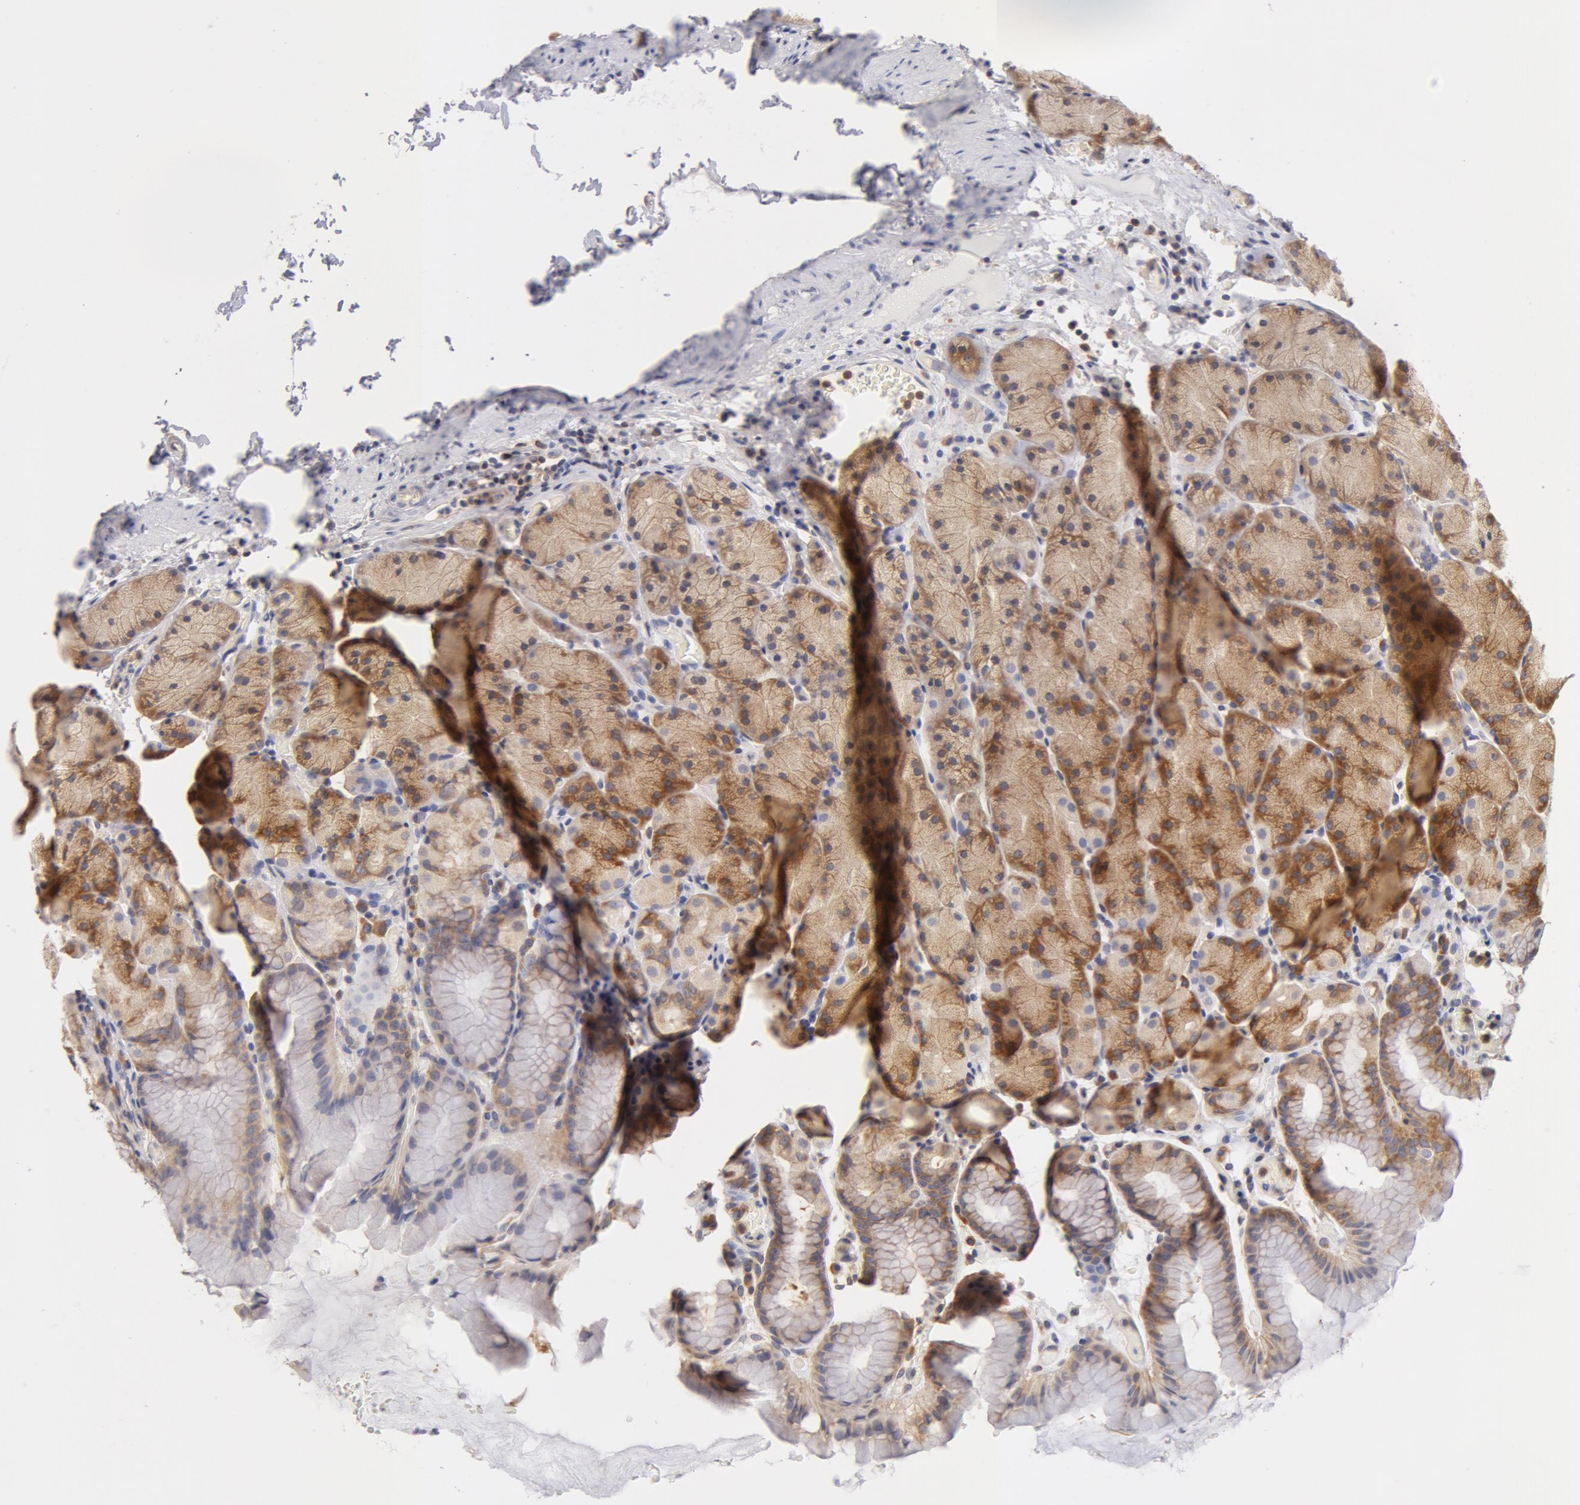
{"staining": {"intensity": "moderate", "quantity": "25%-75%", "location": "cytoplasmic/membranous"}, "tissue": "stomach", "cell_type": "Glandular cells", "image_type": "normal", "snomed": [{"axis": "morphology", "description": "Normal tissue, NOS"}, {"axis": "topography", "description": "Stomach, upper"}], "caption": "Stomach stained with DAB immunohistochemistry displays medium levels of moderate cytoplasmic/membranous staining in approximately 25%-75% of glandular cells.", "gene": "DDX3X", "patient": {"sex": "male", "age": 47}}